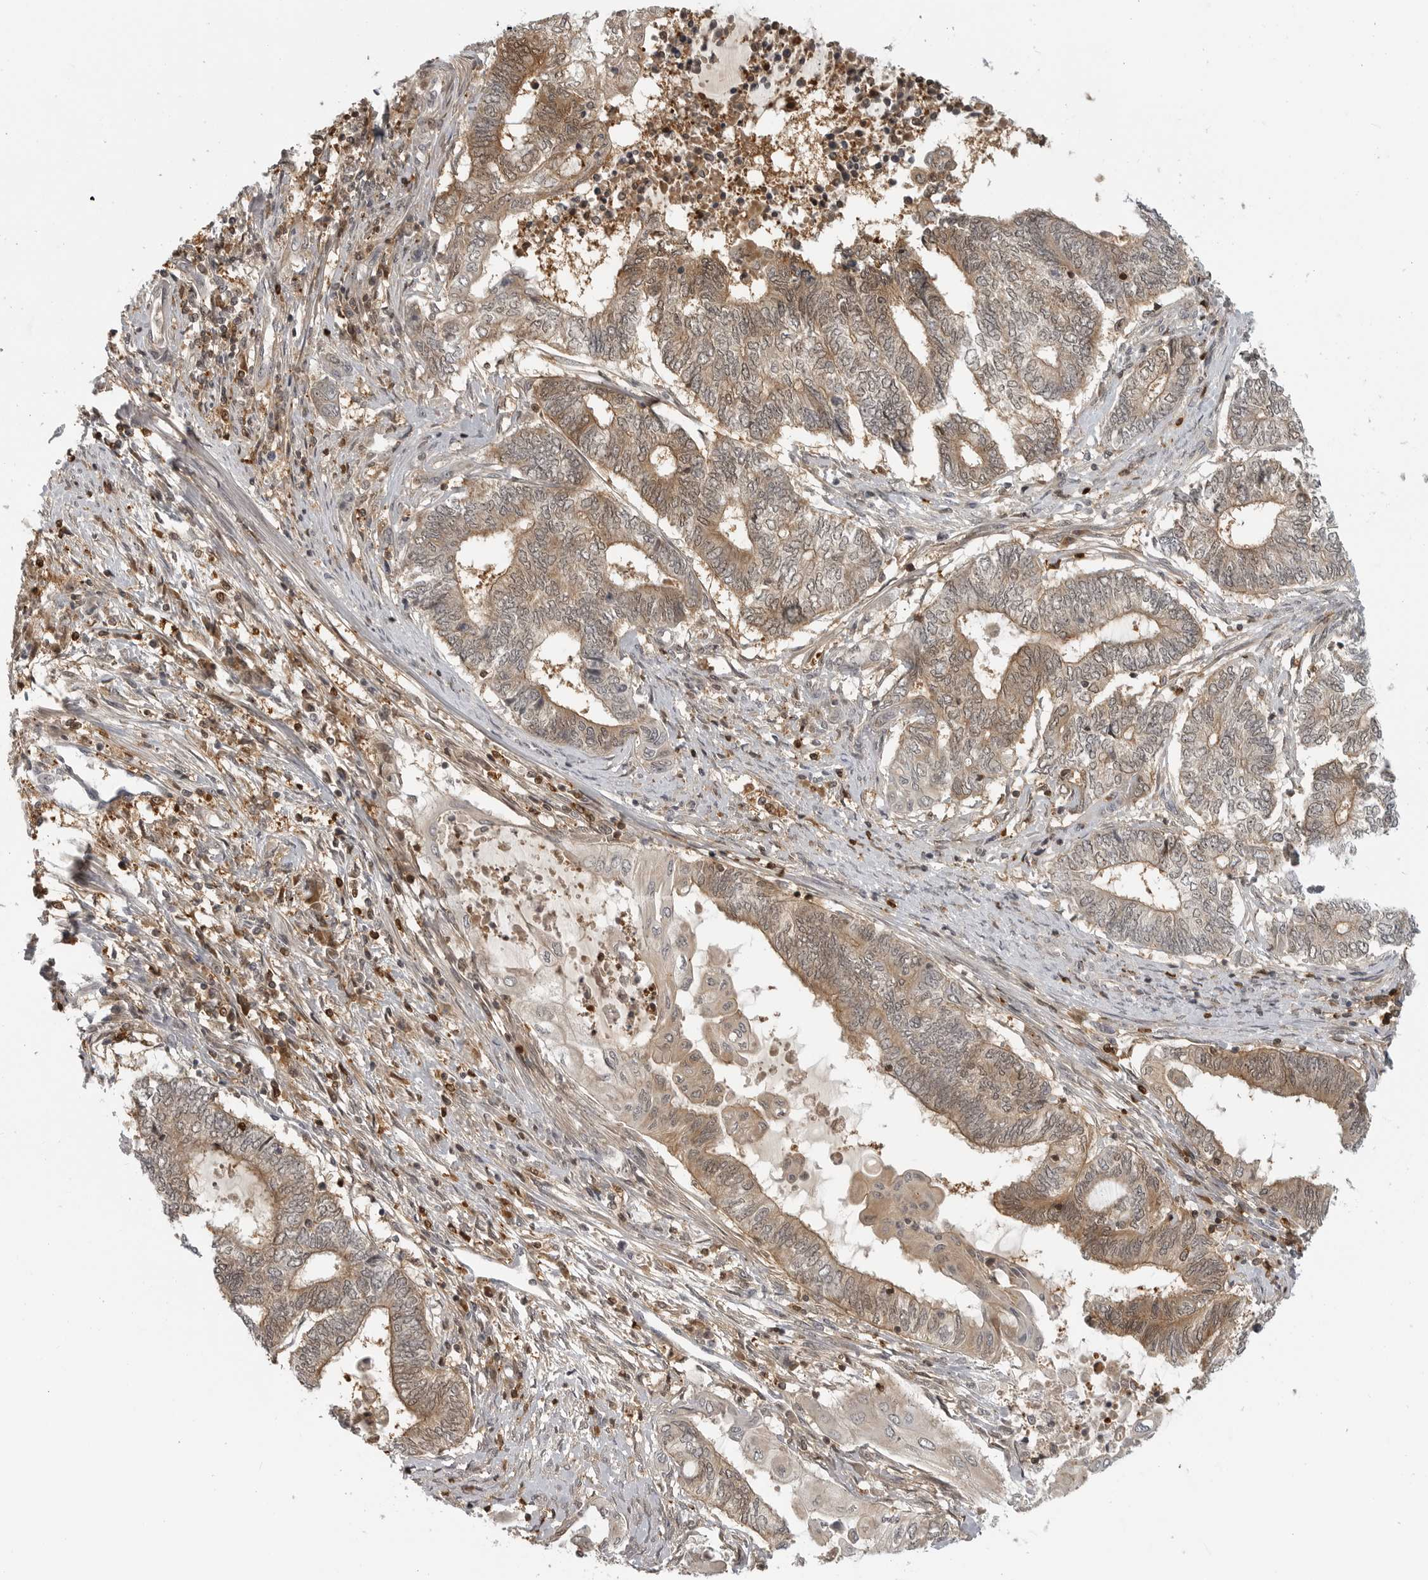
{"staining": {"intensity": "moderate", "quantity": ">75%", "location": "cytoplasmic/membranous"}, "tissue": "endometrial cancer", "cell_type": "Tumor cells", "image_type": "cancer", "snomed": [{"axis": "morphology", "description": "Adenocarcinoma, NOS"}, {"axis": "topography", "description": "Uterus"}, {"axis": "topography", "description": "Endometrium"}], "caption": "A medium amount of moderate cytoplasmic/membranous expression is present in about >75% of tumor cells in adenocarcinoma (endometrial) tissue.", "gene": "CTIF", "patient": {"sex": "female", "age": 70}}